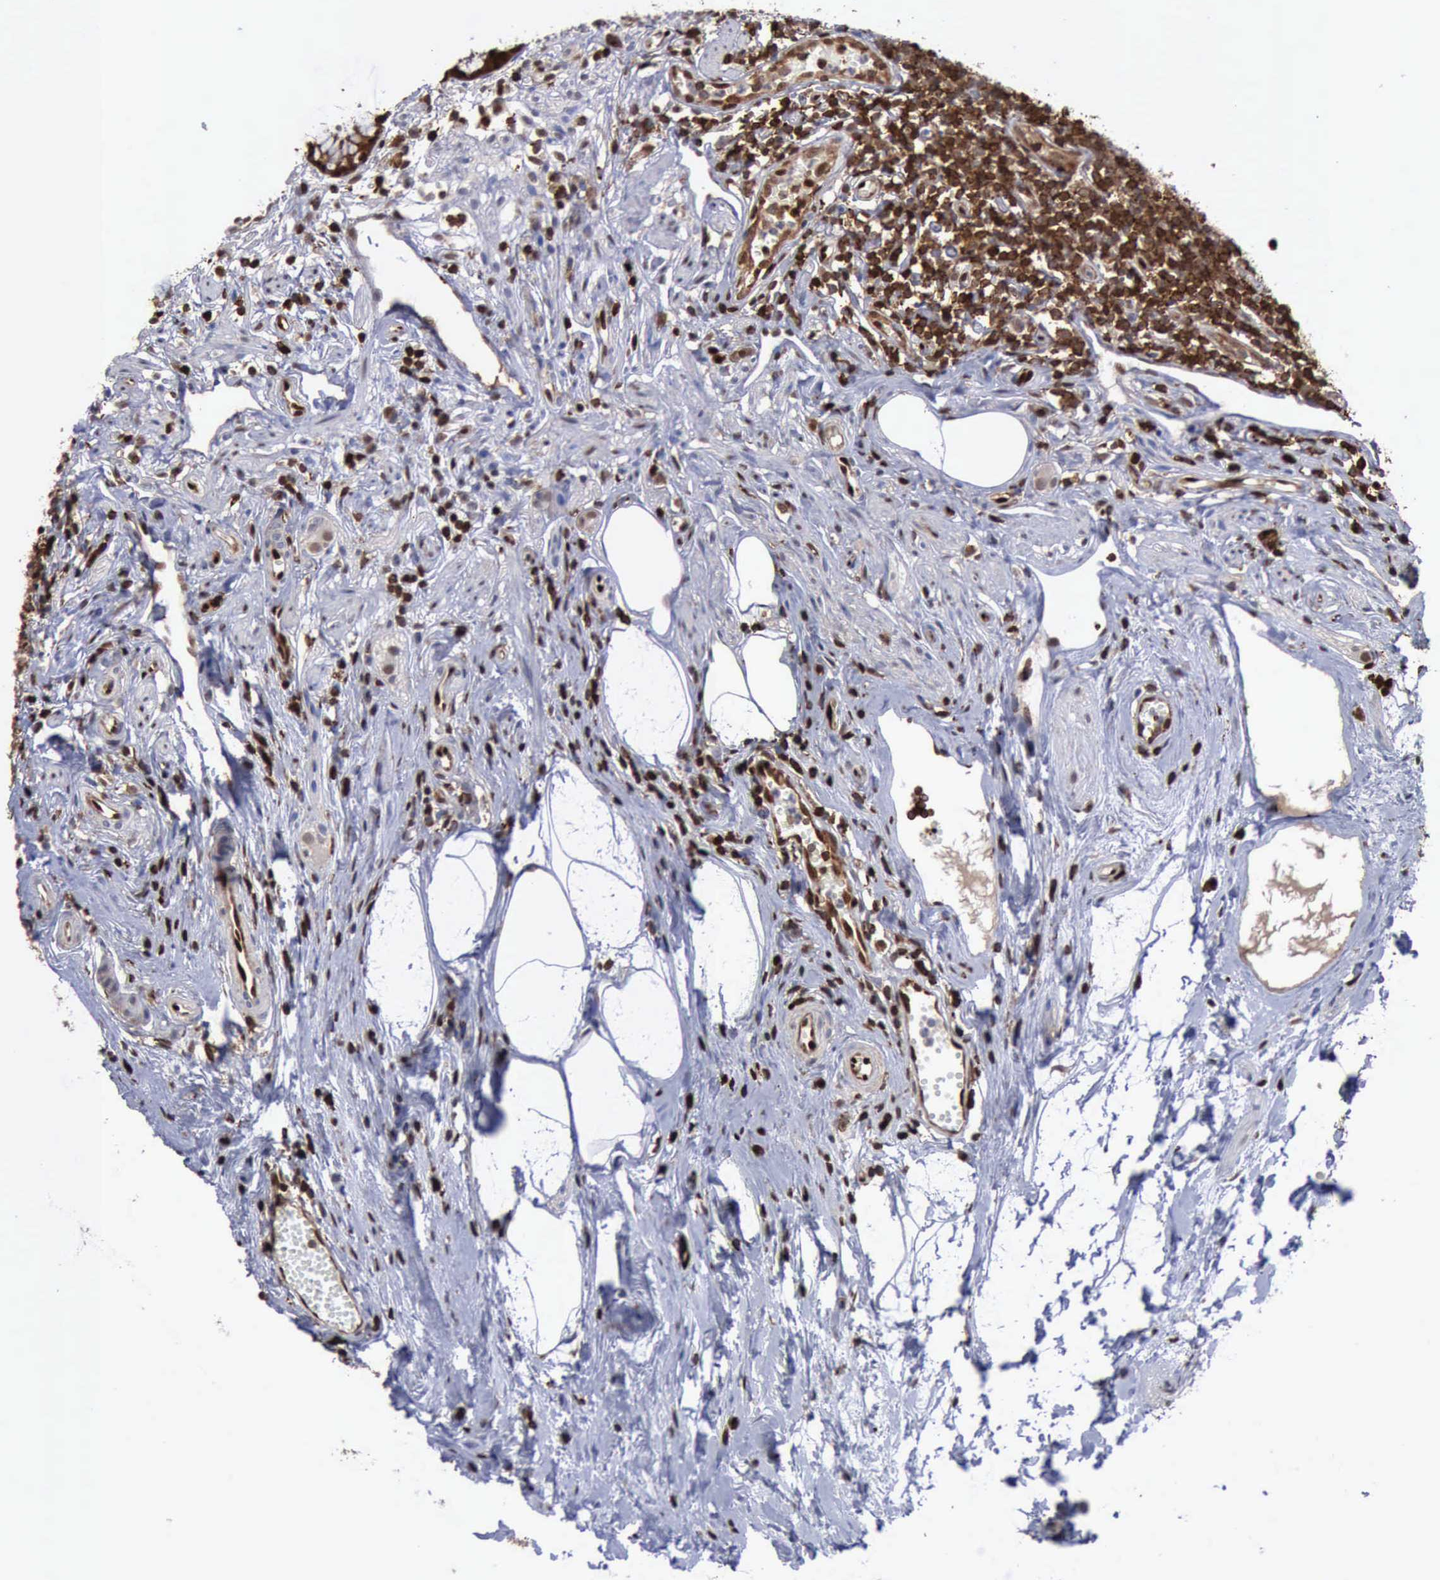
{"staining": {"intensity": "strong", "quantity": ">75%", "location": "cytoplasmic/membranous,nuclear"}, "tissue": "appendix", "cell_type": "Glandular cells", "image_type": "normal", "snomed": [{"axis": "morphology", "description": "Normal tissue, NOS"}, {"axis": "topography", "description": "Appendix"}], "caption": "About >75% of glandular cells in normal appendix demonstrate strong cytoplasmic/membranous,nuclear protein staining as visualized by brown immunohistochemical staining.", "gene": "PDCD4", "patient": {"sex": "male", "age": 38}}